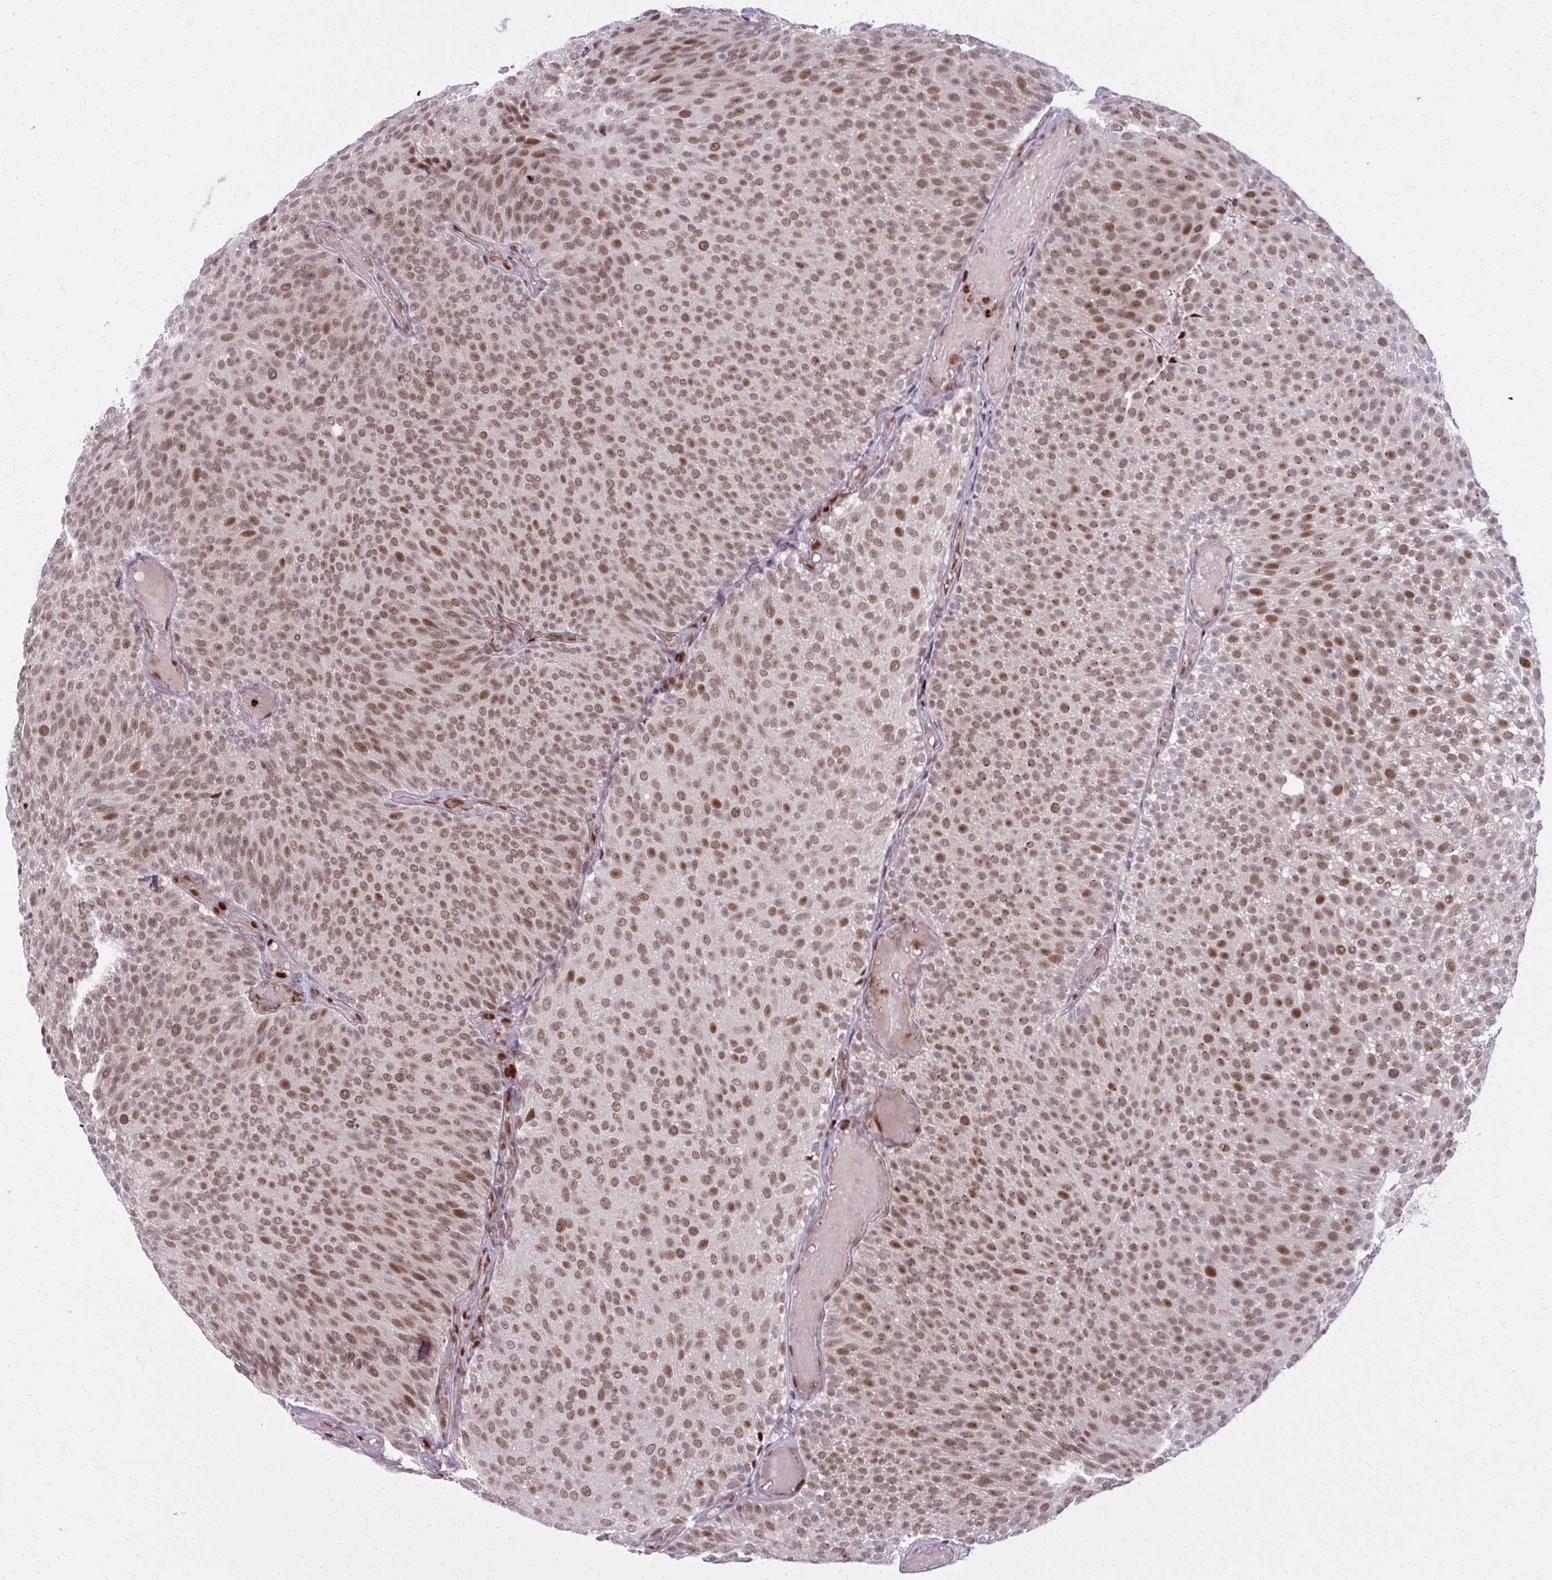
{"staining": {"intensity": "moderate", "quantity": ">75%", "location": "nuclear"}, "tissue": "urothelial cancer", "cell_type": "Tumor cells", "image_type": "cancer", "snomed": [{"axis": "morphology", "description": "Urothelial carcinoma, Low grade"}, {"axis": "topography", "description": "Urinary bladder"}], "caption": "An IHC image of neoplastic tissue is shown. Protein staining in brown labels moderate nuclear positivity in urothelial cancer within tumor cells. The staining was performed using DAB, with brown indicating positive protein expression. Nuclei are stained blue with hematoxylin.", "gene": "ZNF559", "patient": {"sex": "male", "age": 78}}